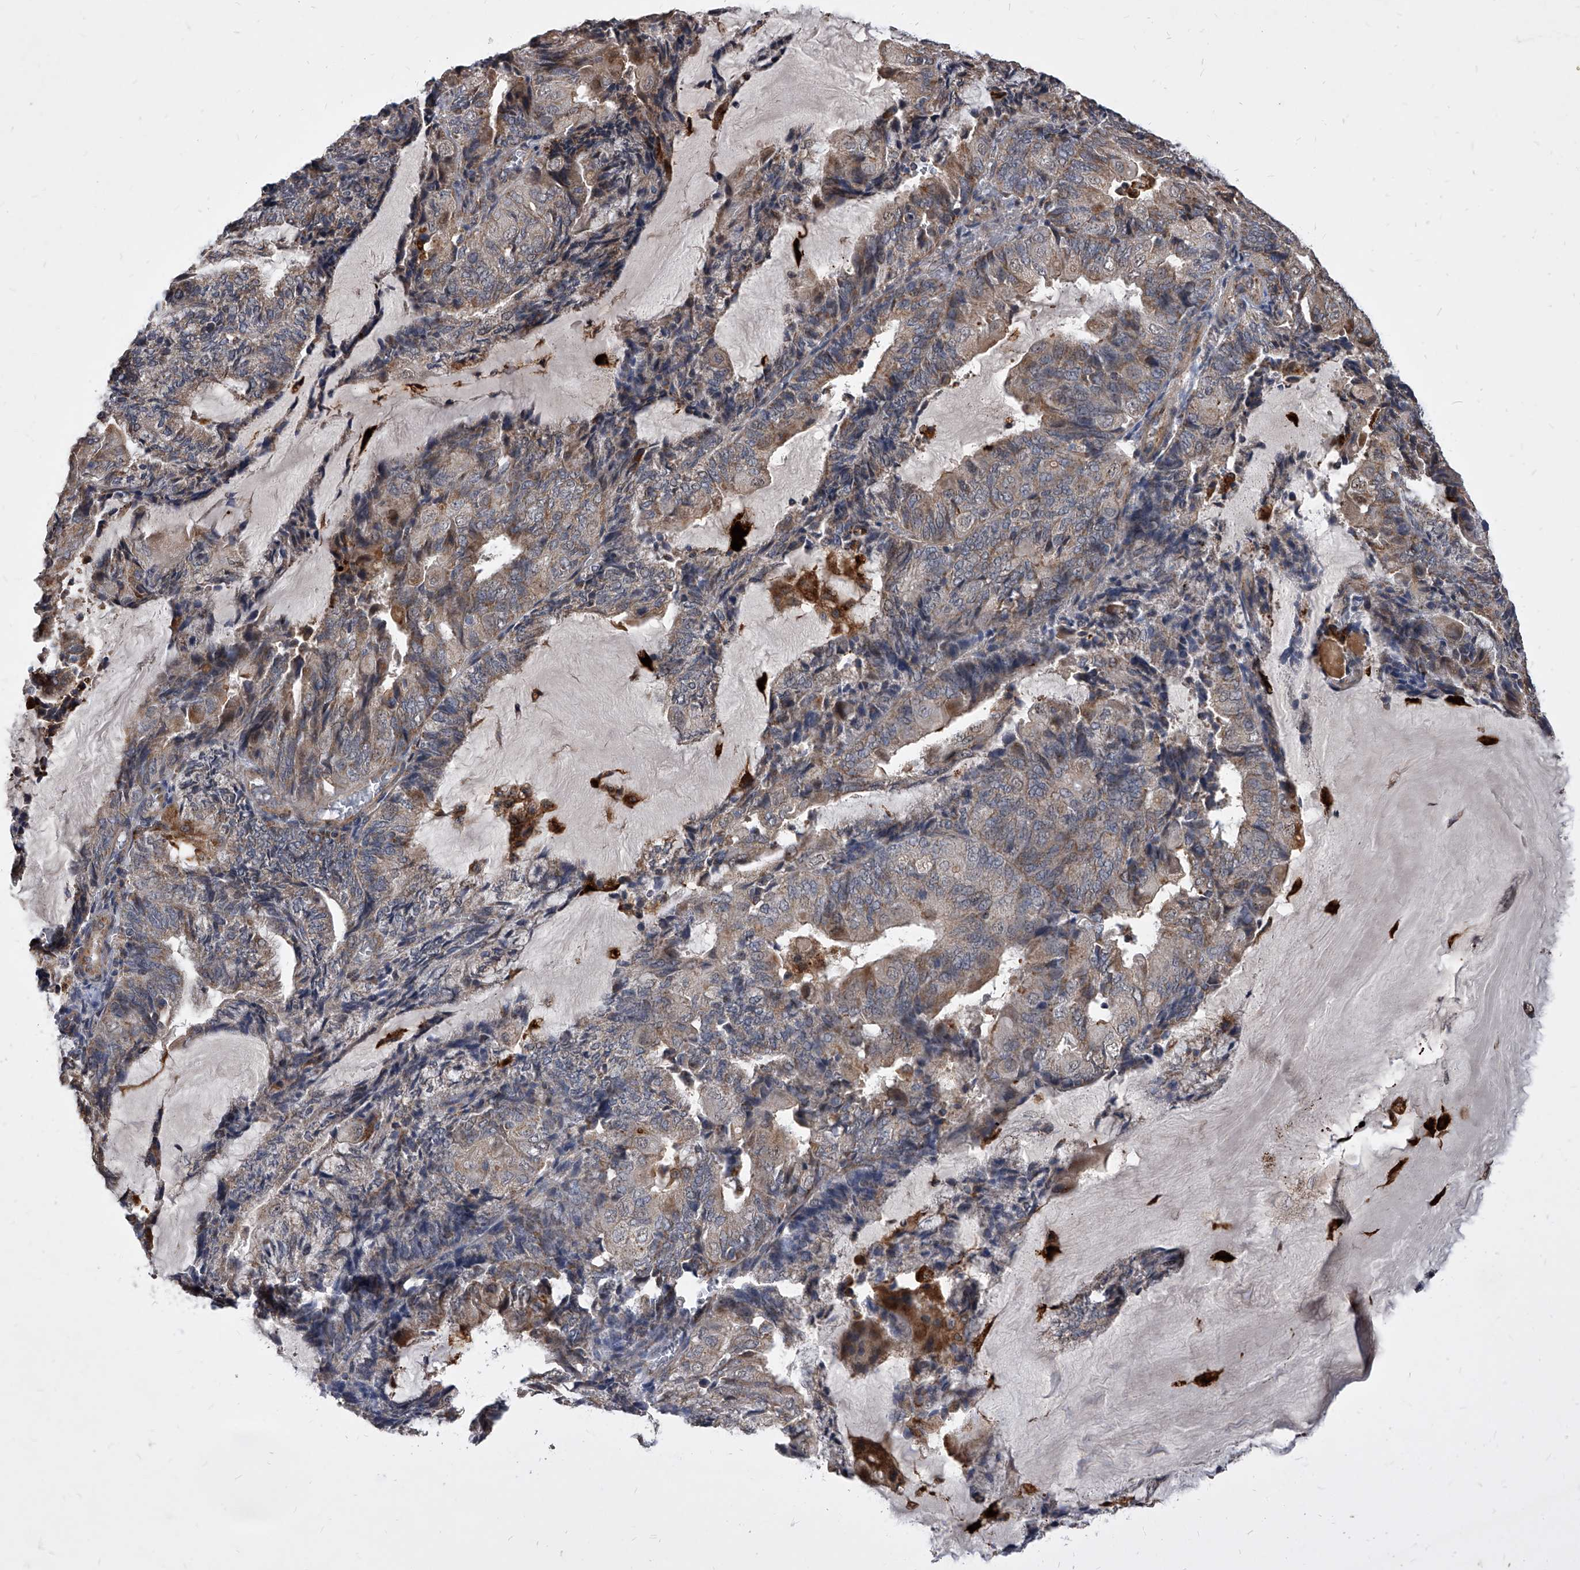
{"staining": {"intensity": "weak", "quantity": "25%-75%", "location": "cytoplasmic/membranous"}, "tissue": "endometrial cancer", "cell_type": "Tumor cells", "image_type": "cancer", "snomed": [{"axis": "morphology", "description": "Adenocarcinoma, NOS"}, {"axis": "topography", "description": "Endometrium"}], "caption": "Protein staining exhibits weak cytoplasmic/membranous positivity in about 25%-75% of tumor cells in endometrial cancer. Using DAB (3,3'-diaminobenzidine) (brown) and hematoxylin (blue) stains, captured at high magnification using brightfield microscopy.", "gene": "SOBP", "patient": {"sex": "female", "age": 81}}